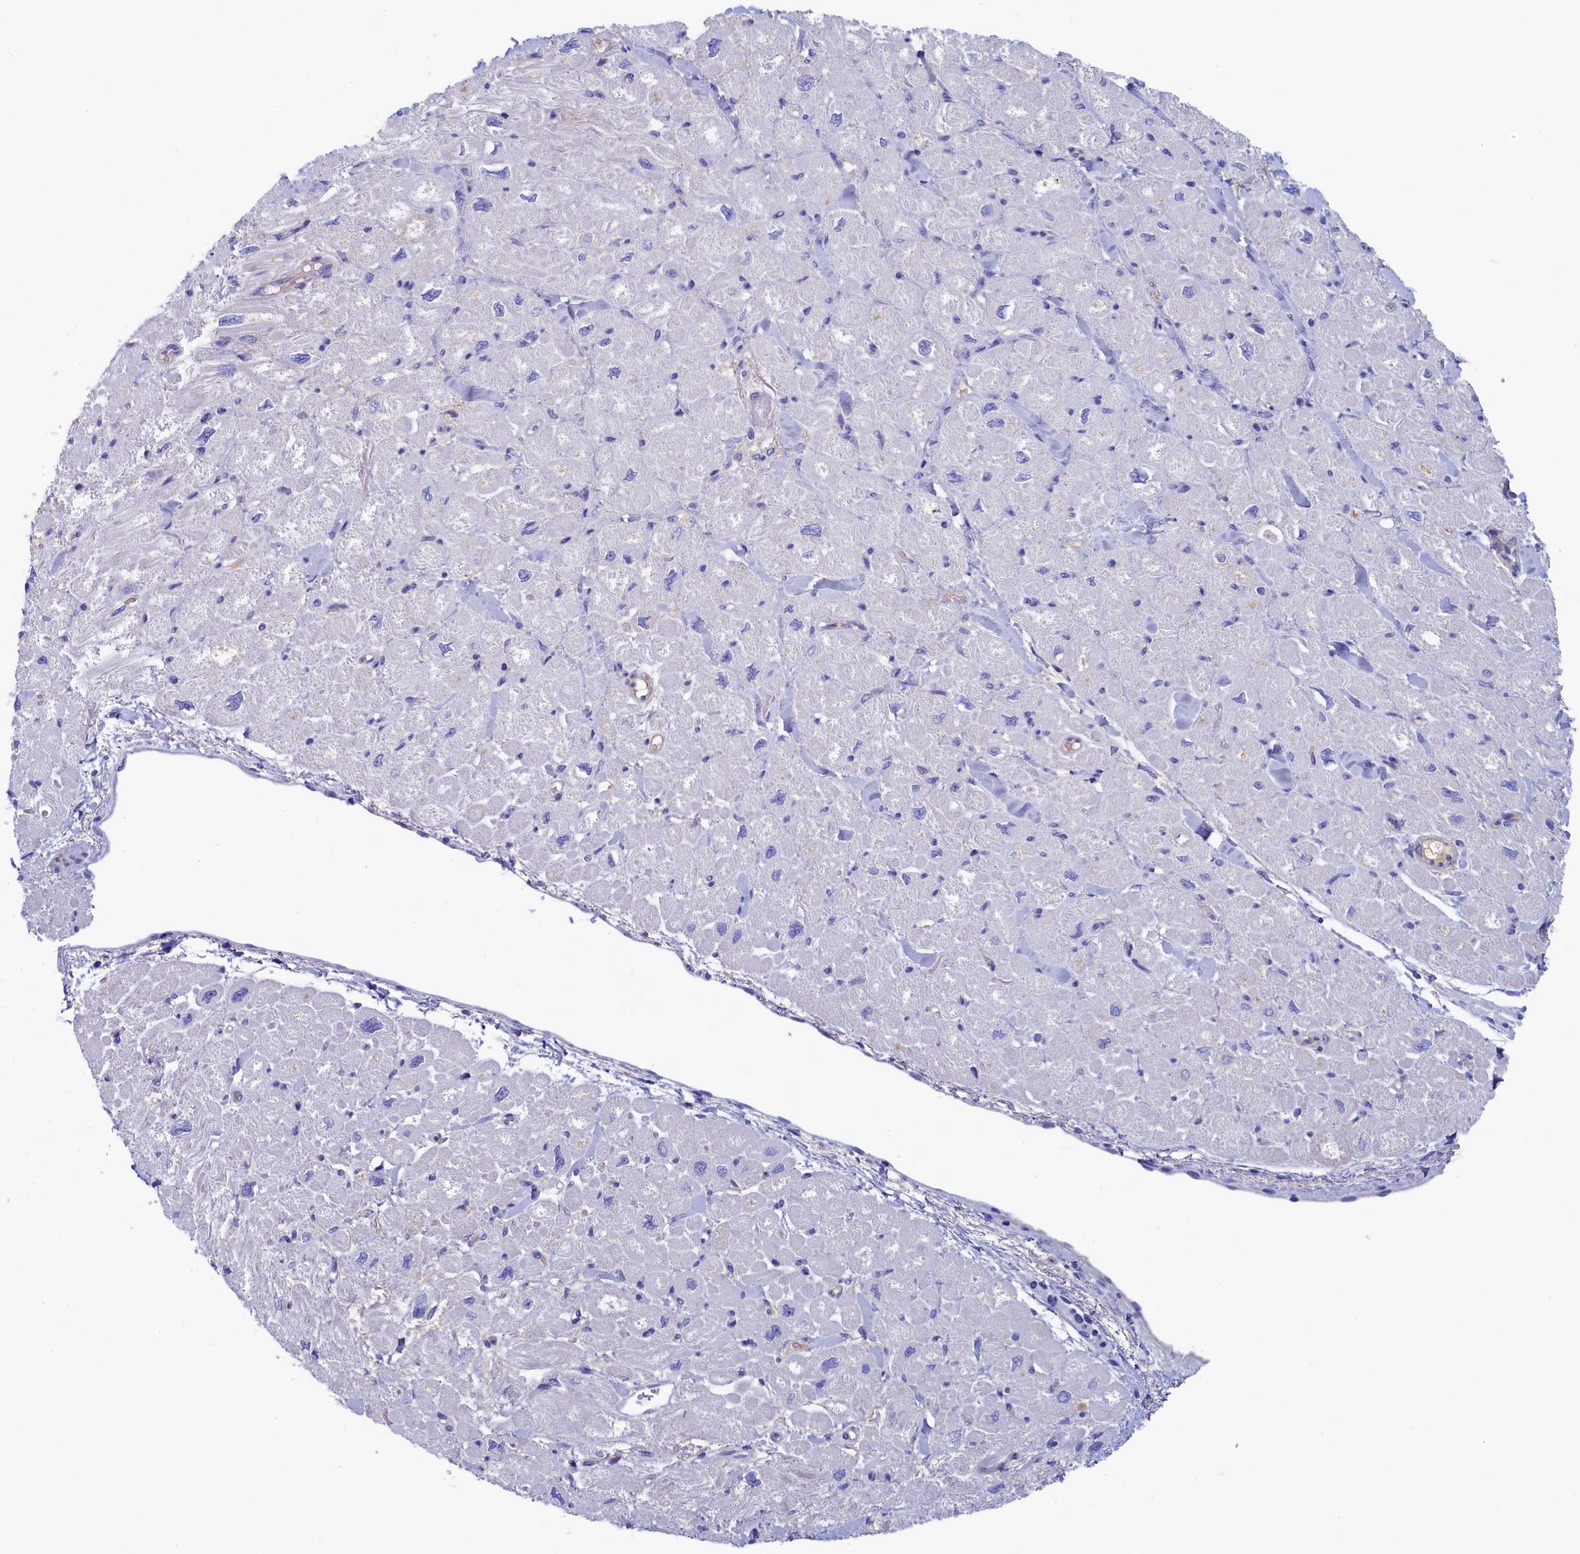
{"staining": {"intensity": "weak", "quantity": "<25%", "location": "cytoplasmic/membranous"}, "tissue": "heart muscle", "cell_type": "Cardiomyocytes", "image_type": "normal", "snomed": [{"axis": "morphology", "description": "Normal tissue, NOS"}, {"axis": "topography", "description": "Heart"}], "caption": "A histopathology image of human heart muscle is negative for staining in cardiomyocytes. The staining was performed using DAB to visualize the protein expression in brown, while the nuclei were stained in blue with hematoxylin (Magnification: 20x).", "gene": "GUCA1C", "patient": {"sex": "male", "age": 65}}